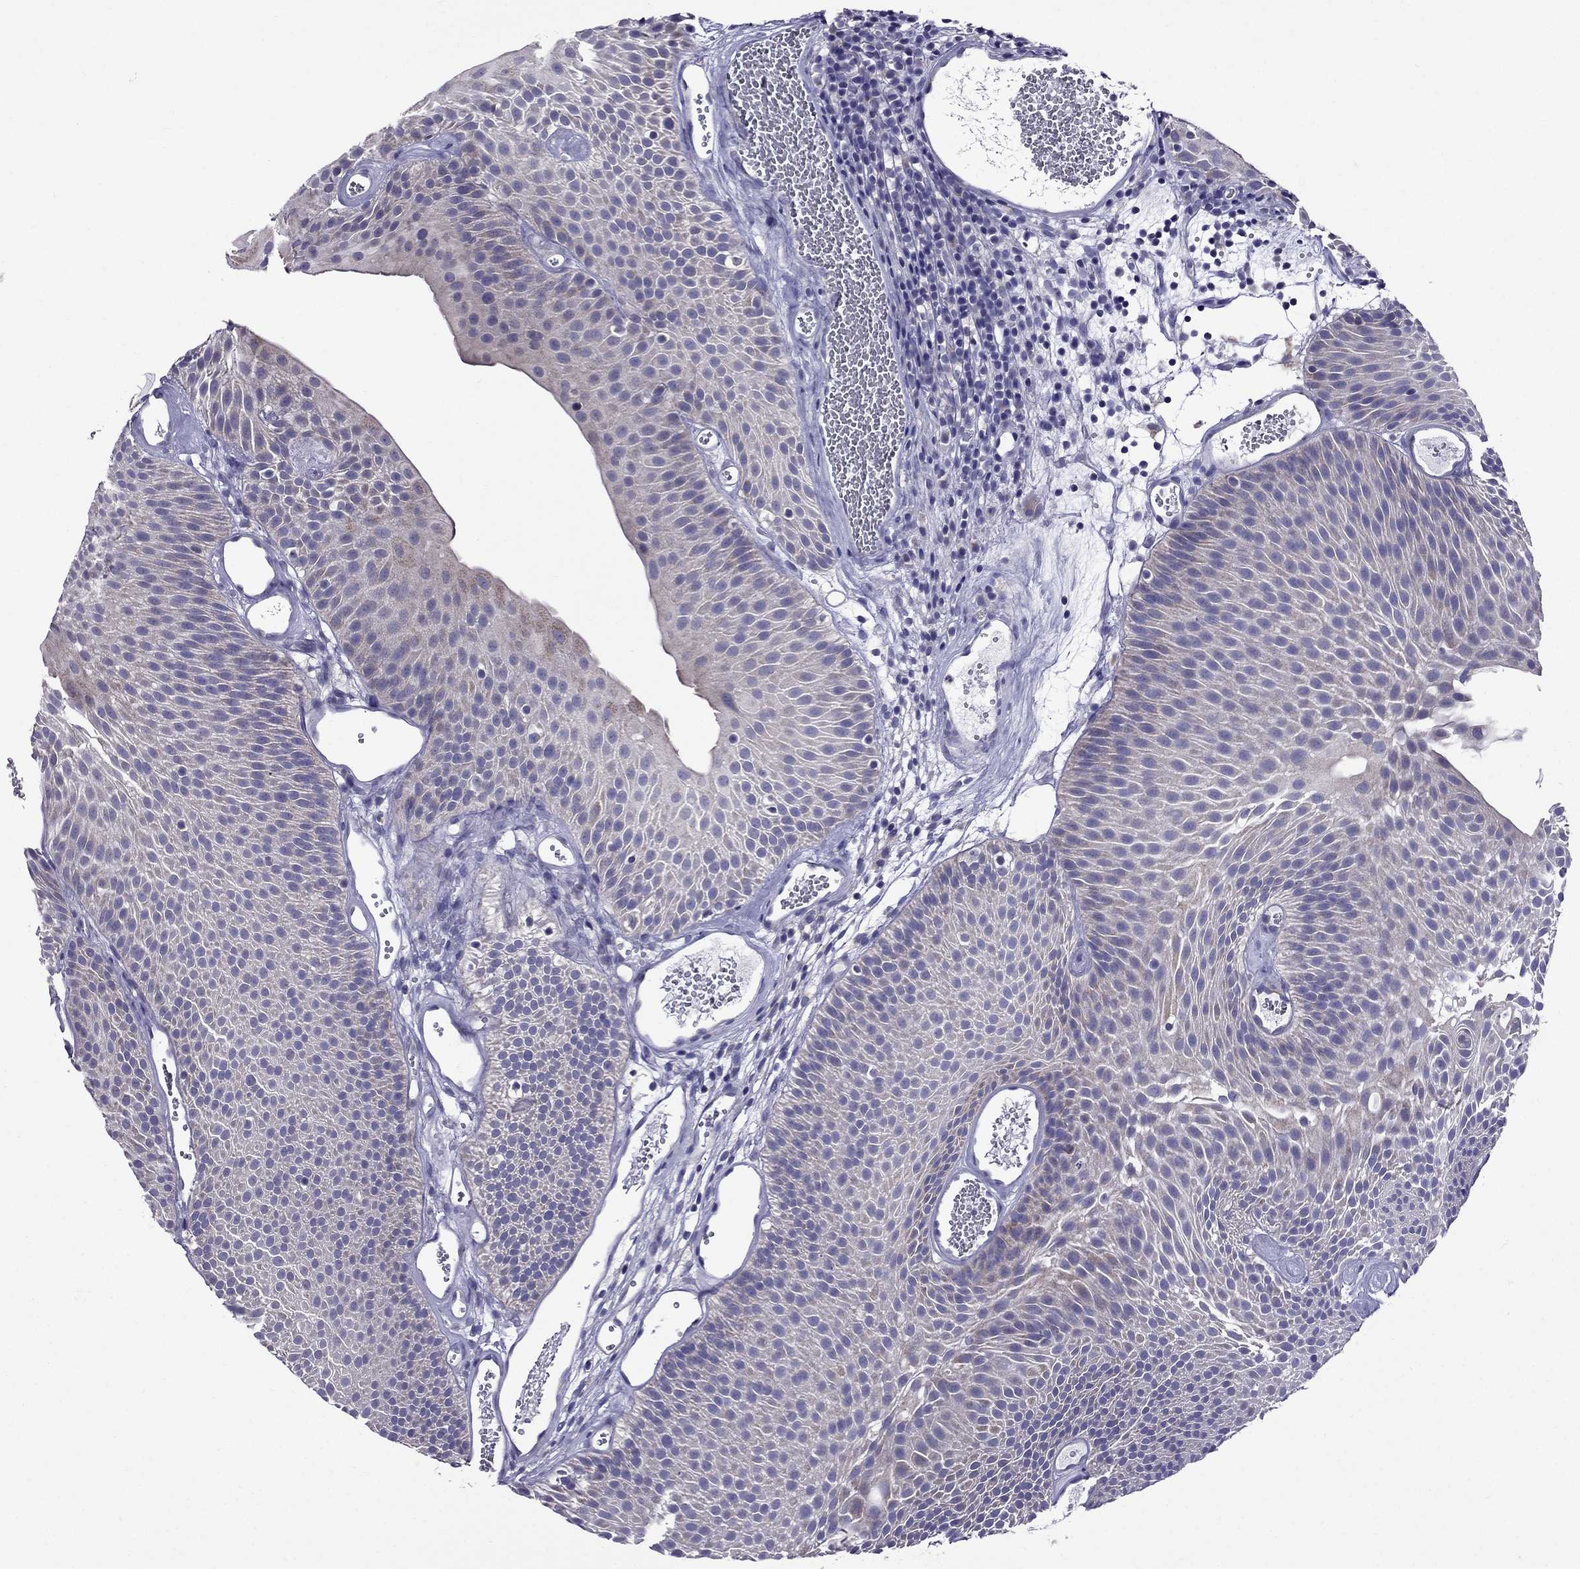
{"staining": {"intensity": "weak", "quantity": "25%-75%", "location": "cytoplasmic/membranous"}, "tissue": "urothelial cancer", "cell_type": "Tumor cells", "image_type": "cancer", "snomed": [{"axis": "morphology", "description": "Urothelial carcinoma, Low grade"}, {"axis": "topography", "description": "Urinary bladder"}], "caption": "Immunohistochemistry (DAB (3,3'-diaminobenzidine)) staining of human low-grade urothelial carcinoma exhibits weak cytoplasmic/membranous protein staining in about 25%-75% of tumor cells.", "gene": "OXCT2", "patient": {"sex": "male", "age": 52}}